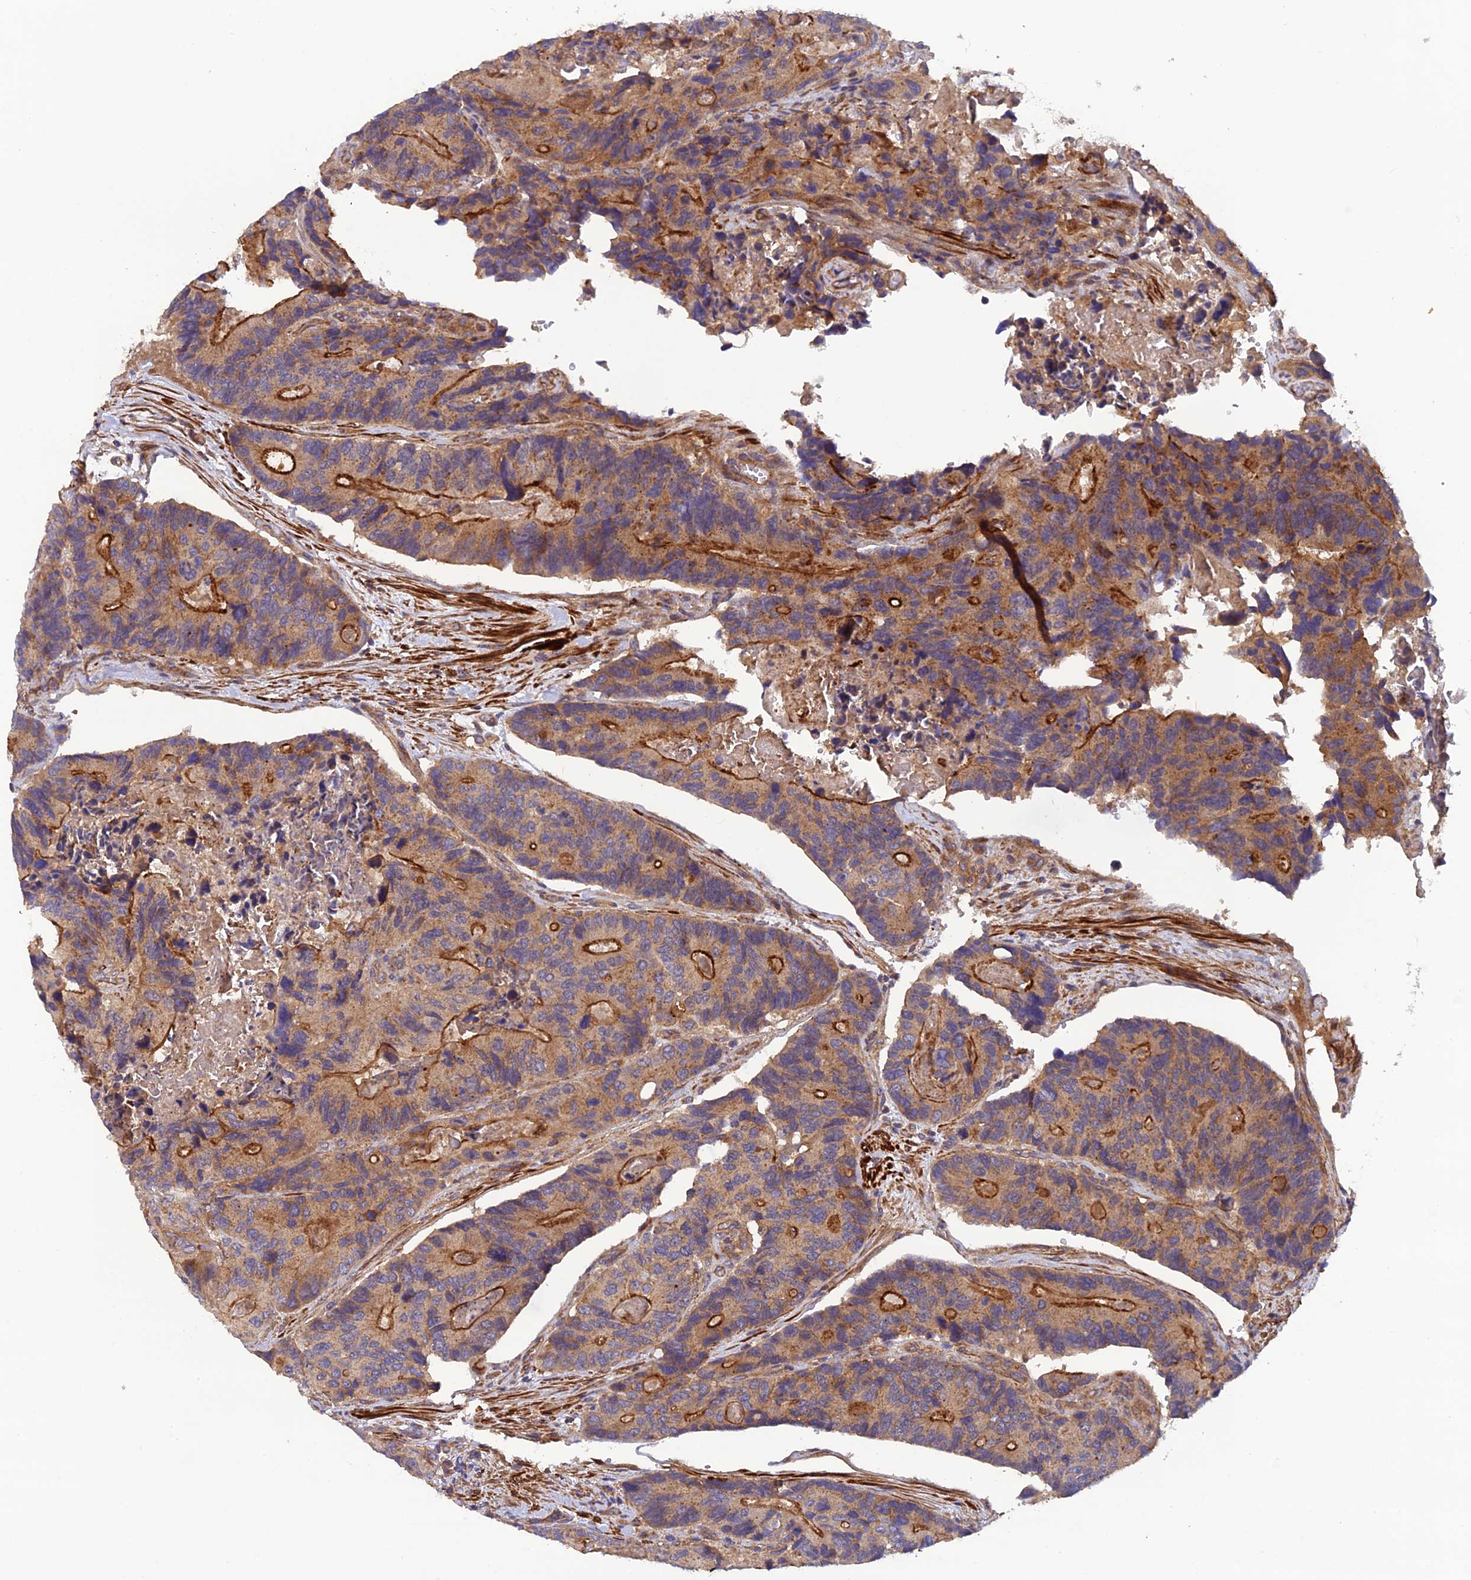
{"staining": {"intensity": "strong", "quantity": "25%-75%", "location": "cytoplasmic/membranous"}, "tissue": "colorectal cancer", "cell_type": "Tumor cells", "image_type": "cancer", "snomed": [{"axis": "morphology", "description": "Adenocarcinoma, NOS"}, {"axis": "topography", "description": "Colon"}], "caption": "An immunohistochemistry histopathology image of neoplastic tissue is shown. Protein staining in brown labels strong cytoplasmic/membranous positivity in colorectal cancer within tumor cells.", "gene": "ADAMTS15", "patient": {"sex": "male", "age": 84}}